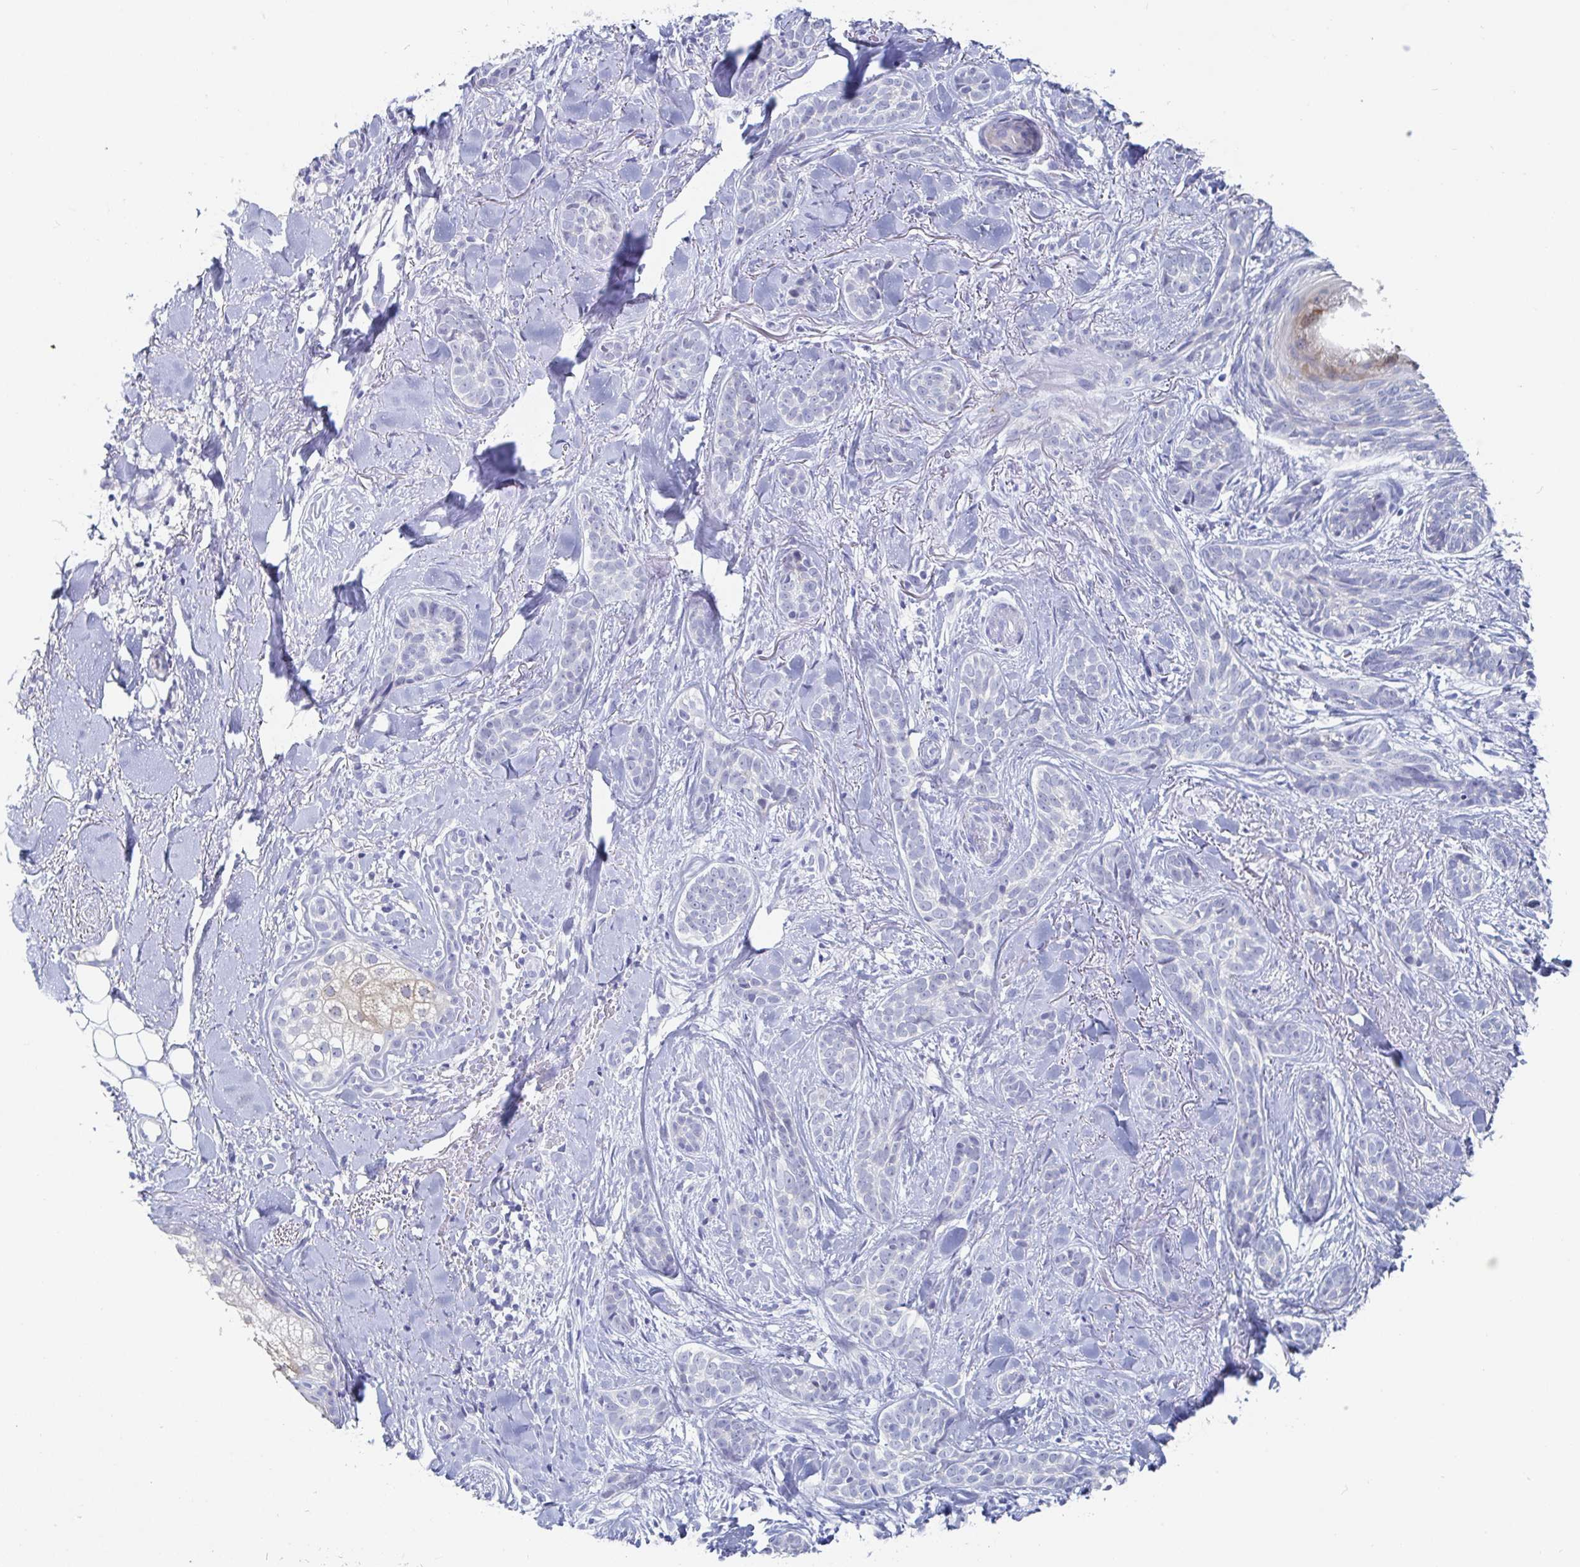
{"staining": {"intensity": "negative", "quantity": "none", "location": "none"}, "tissue": "skin cancer", "cell_type": "Tumor cells", "image_type": "cancer", "snomed": [{"axis": "morphology", "description": "Basal cell carcinoma"}, {"axis": "morphology", "description": "BCC, high aggressive"}, {"axis": "topography", "description": "Skin"}], "caption": "Skin basal cell carcinoma was stained to show a protein in brown. There is no significant expression in tumor cells.", "gene": "ZNF430", "patient": {"sex": "female", "age": 79}}